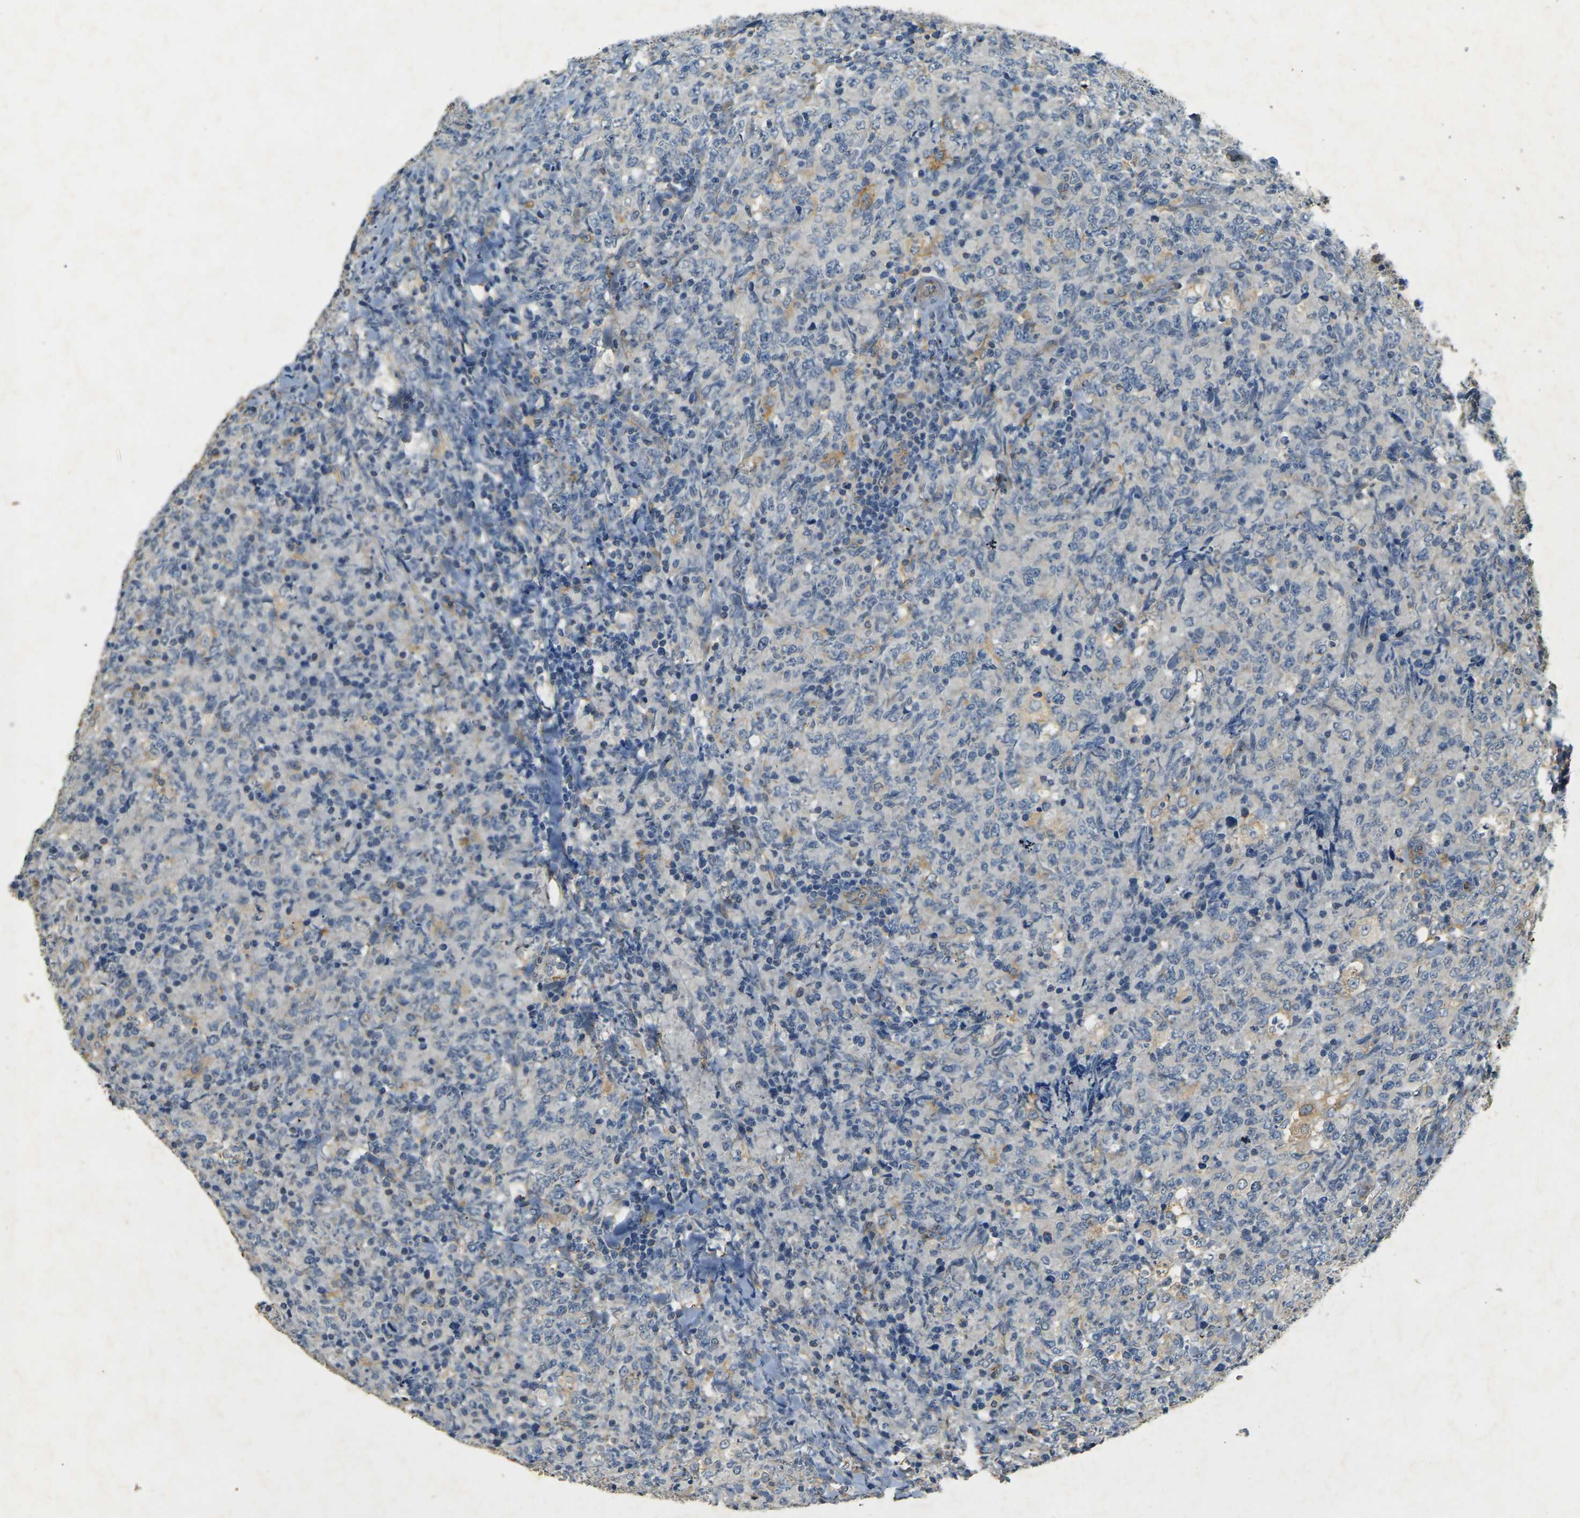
{"staining": {"intensity": "negative", "quantity": "none", "location": "none"}, "tissue": "lymphoma", "cell_type": "Tumor cells", "image_type": "cancer", "snomed": [{"axis": "morphology", "description": "Malignant lymphoma, non-Hodgkin's type, High grade"}, {"axis": "topography", "description": "Tonsil"}], "caption": "This is a micrograph of immunohistochemistry staining of lymphoma, which shows no positivity in tumor cells.", "gene": "SORT1", "patient": {"sex": "female", "age": 36}}